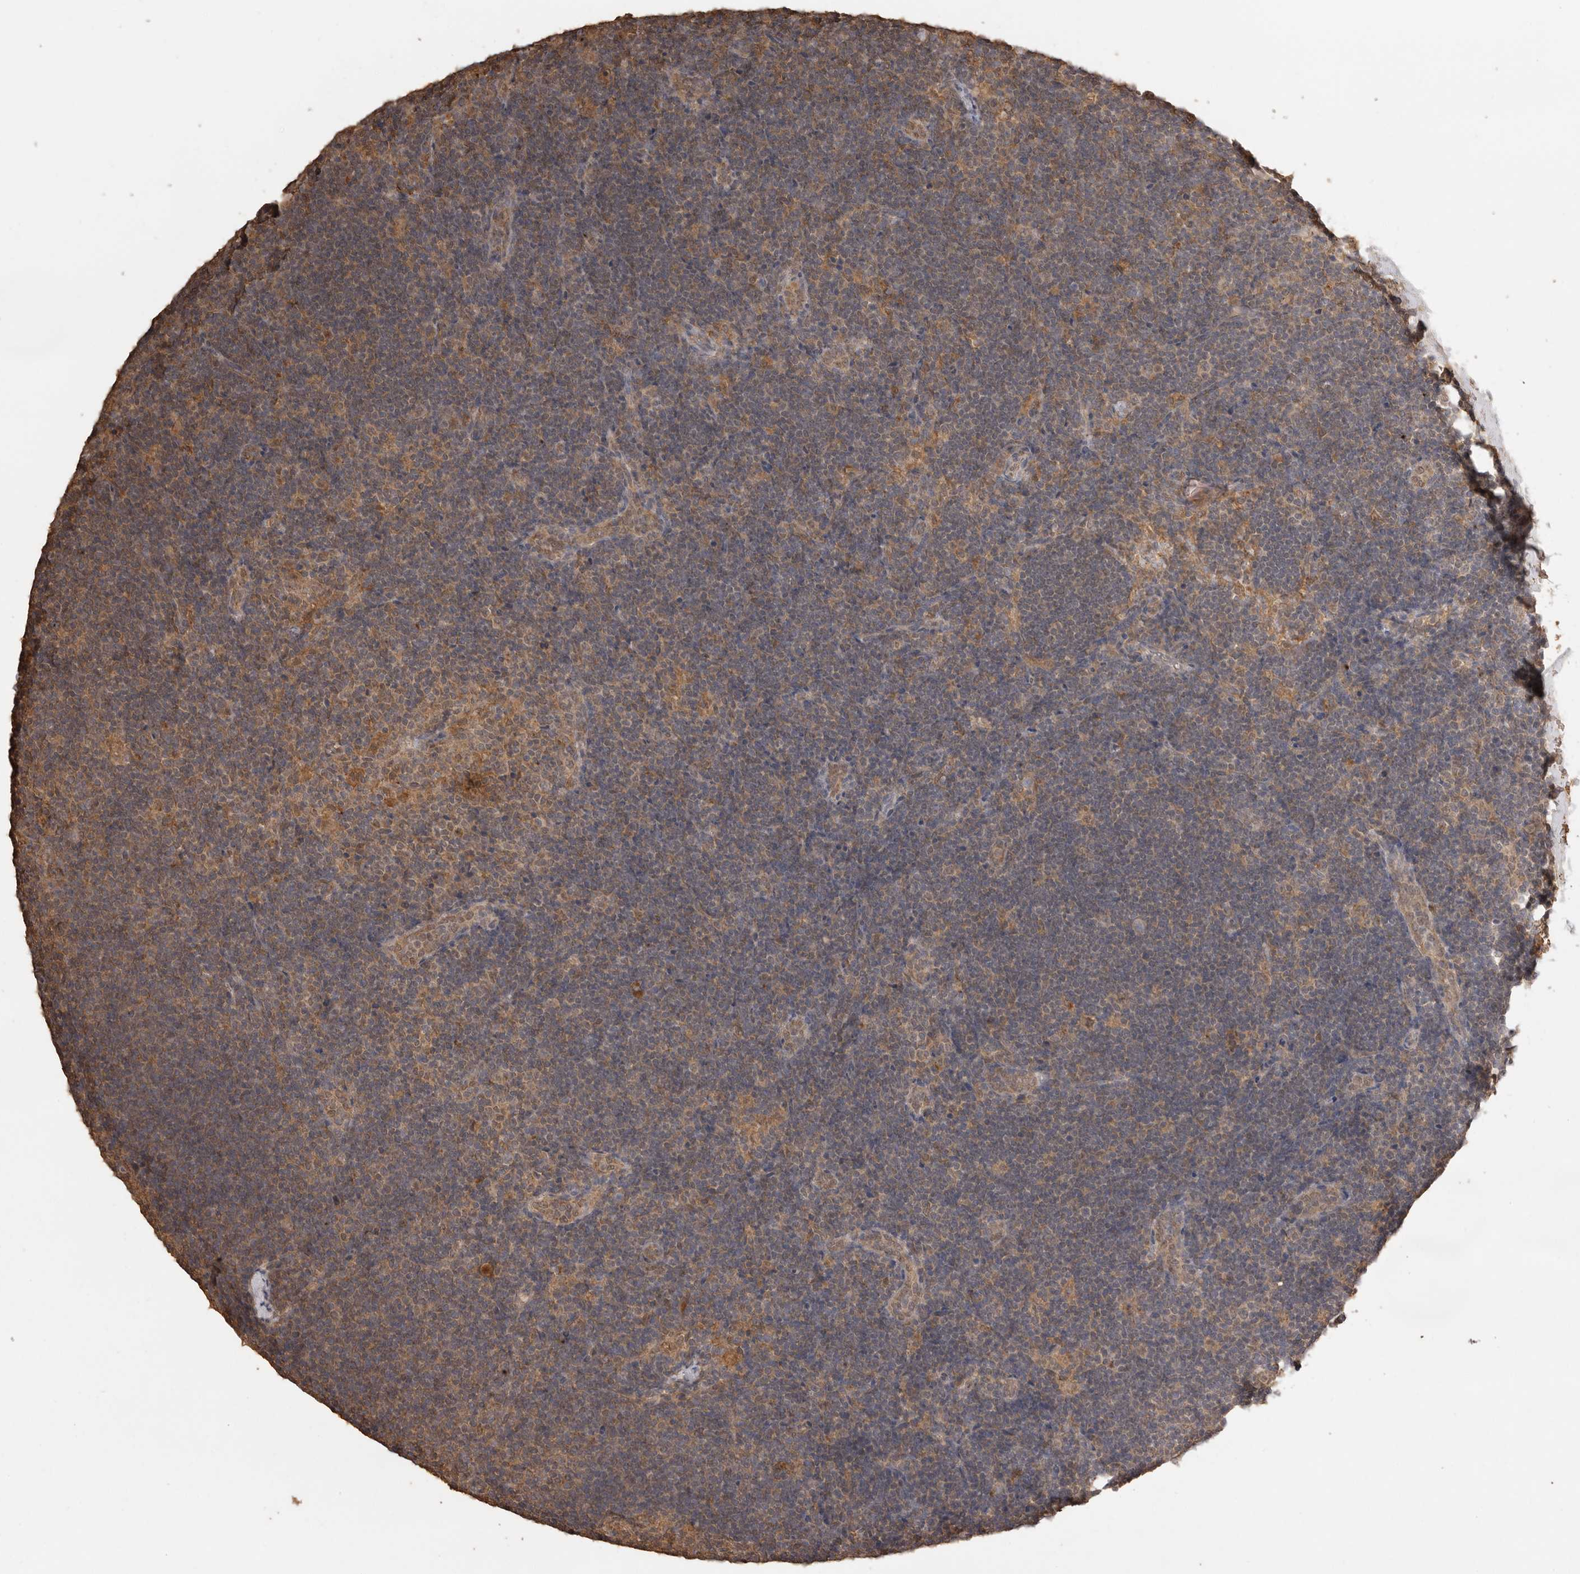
{"staining": {"intensity": "weak", "quantity": ">75%", "location": "cytoplasmic/membranous,nuclear"}, "tissue": "lymph node", "cell_type": "Germinal center cells", "image_type": "normal", "snomed": [{"axis": "morphology", "description": "Normal tissue, NOS"}, {"axis": "topography", "description": "Lymph node"}], "caption": "About >75% of germinal center cells in unremarkable lymph node display weak cytoplasmic/membranous,nuclear protein expression as visualized by brown immunohistochemical staining.", "gene": "JAG2", "patient": {"sex": "female", "age": 22}}